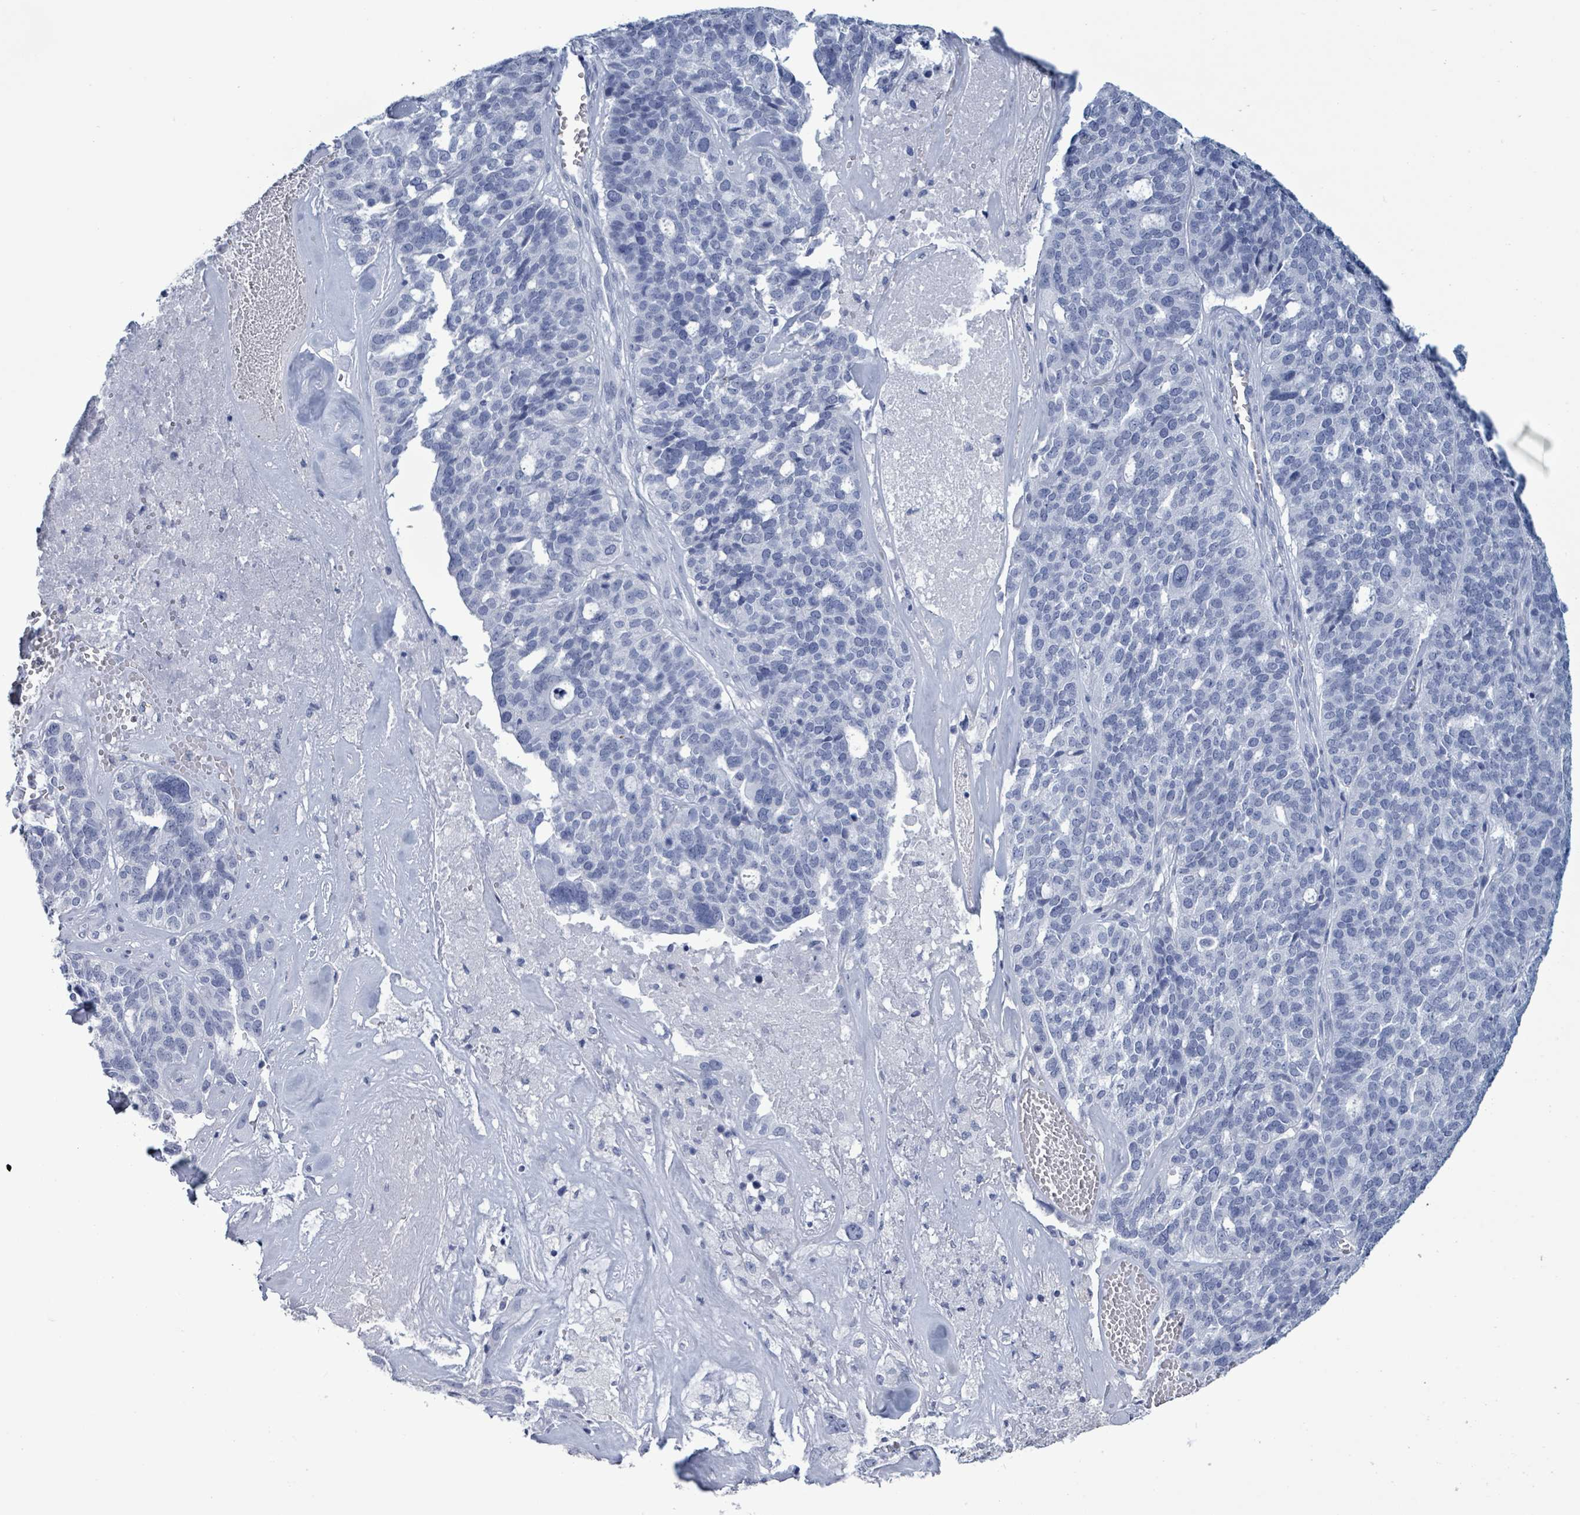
{"staining": {"intensity": "negative", "quantity": "none", "location": "none"}, "tissue": "ovarian cancer", "cell_type": "Tumor cells", "image_type": "cancer", "snomed": [{"axis": "morphology", "description": "Cystadenocarcinoma, serous, NOS"}, {"axis": "topography", "description": "Ovary"}], "caption": "Ovarian cancer was stained to show a protein in brown. There is no significant staining in tumor cells.", "gene": "NKX2-1", "patient": {"sex": "female", "age": 59}}